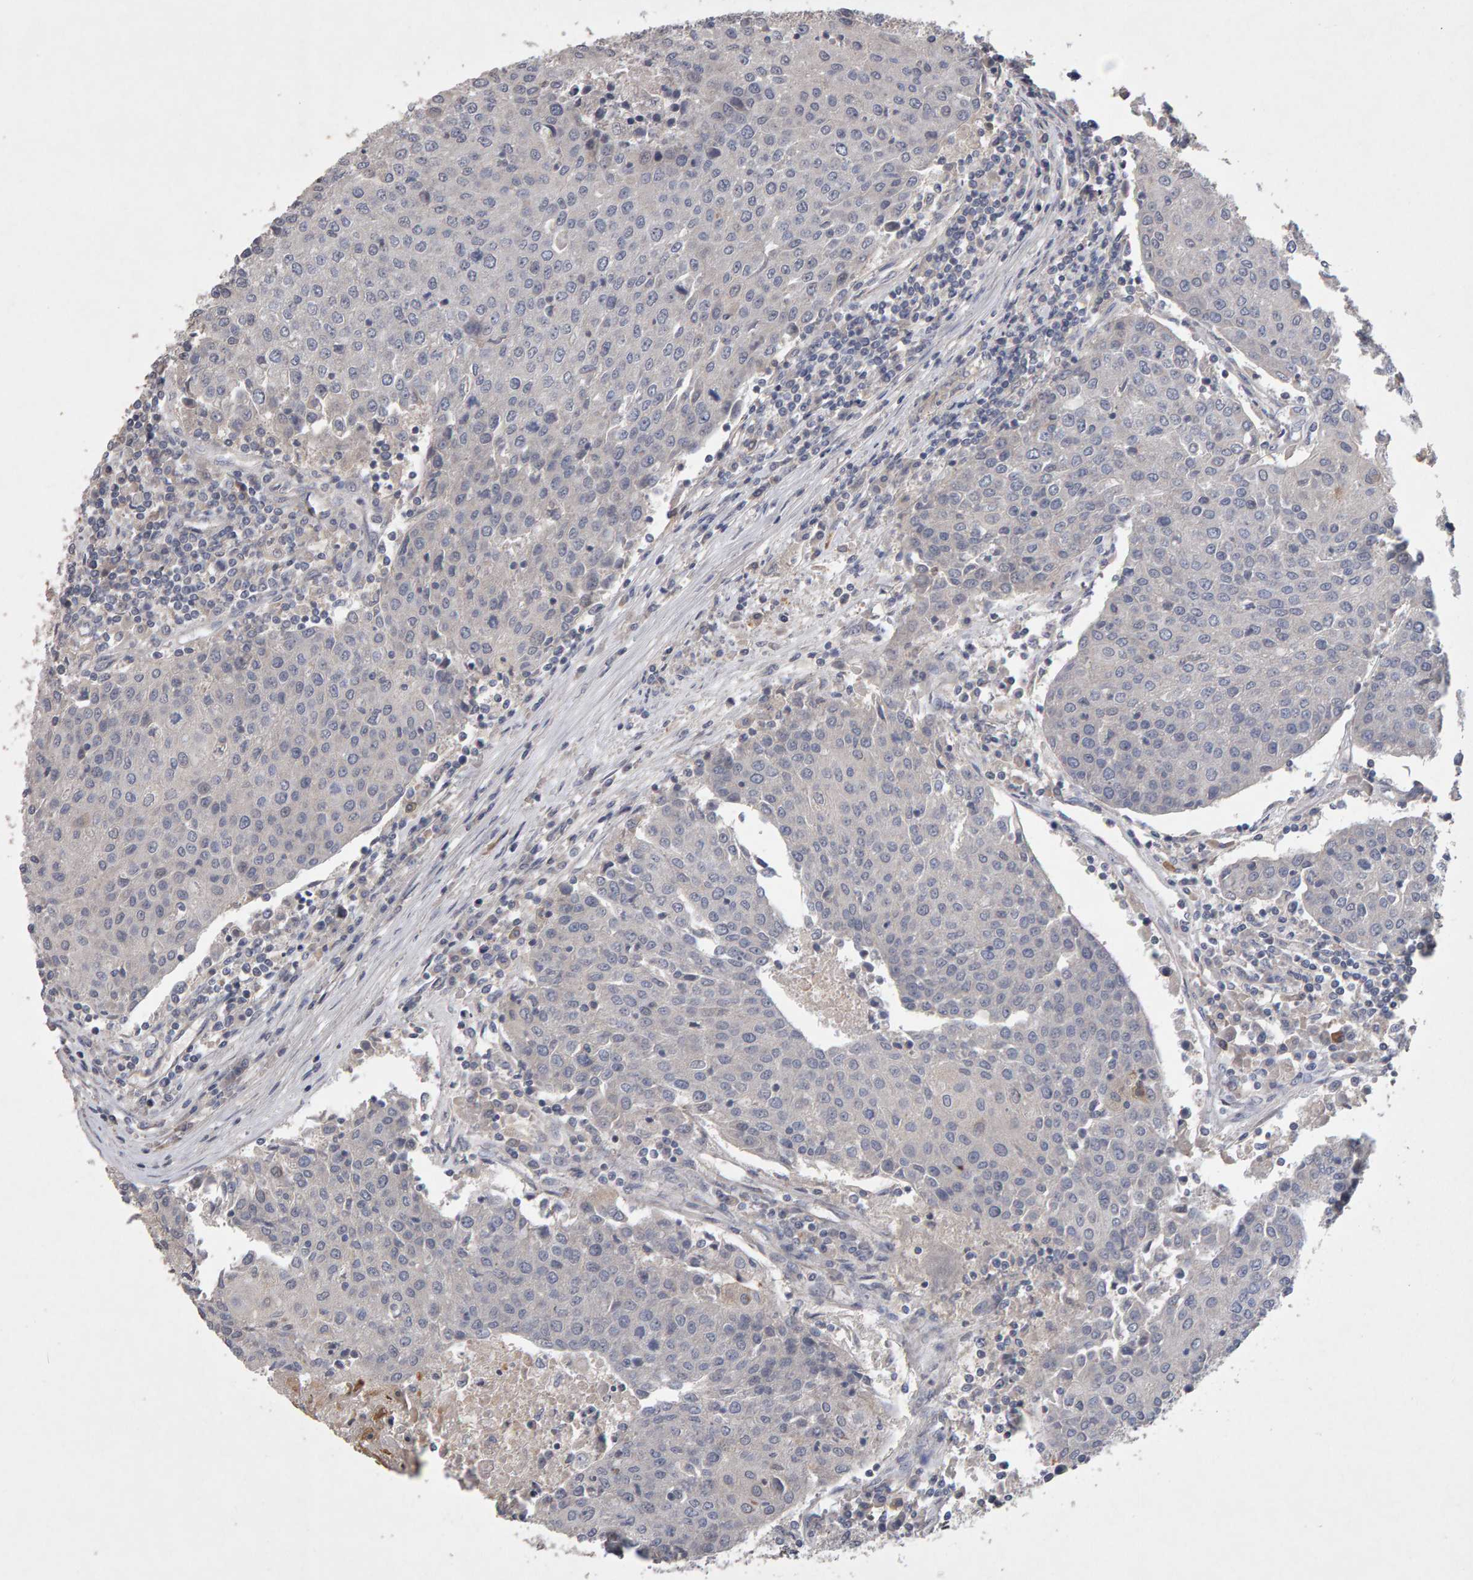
{"staining": {"intensity": "negative", "quantity": "none", "location": "none"}, "tissue": "urothelial cancer", "cell_type": "Tumor cells", "image_type": "cancer", "snomed": [{"axis": "morphology", "description": "Urothelial carcinoma, High grade"}, {"axis": "topography", "description": "Urinary bladder"}], "caption": "The photomicrograph exhibits no significant expression in tumor cells of urothelial cancer.", "gene": "COASY", "patient": {"sex": "female", "age": 85}}